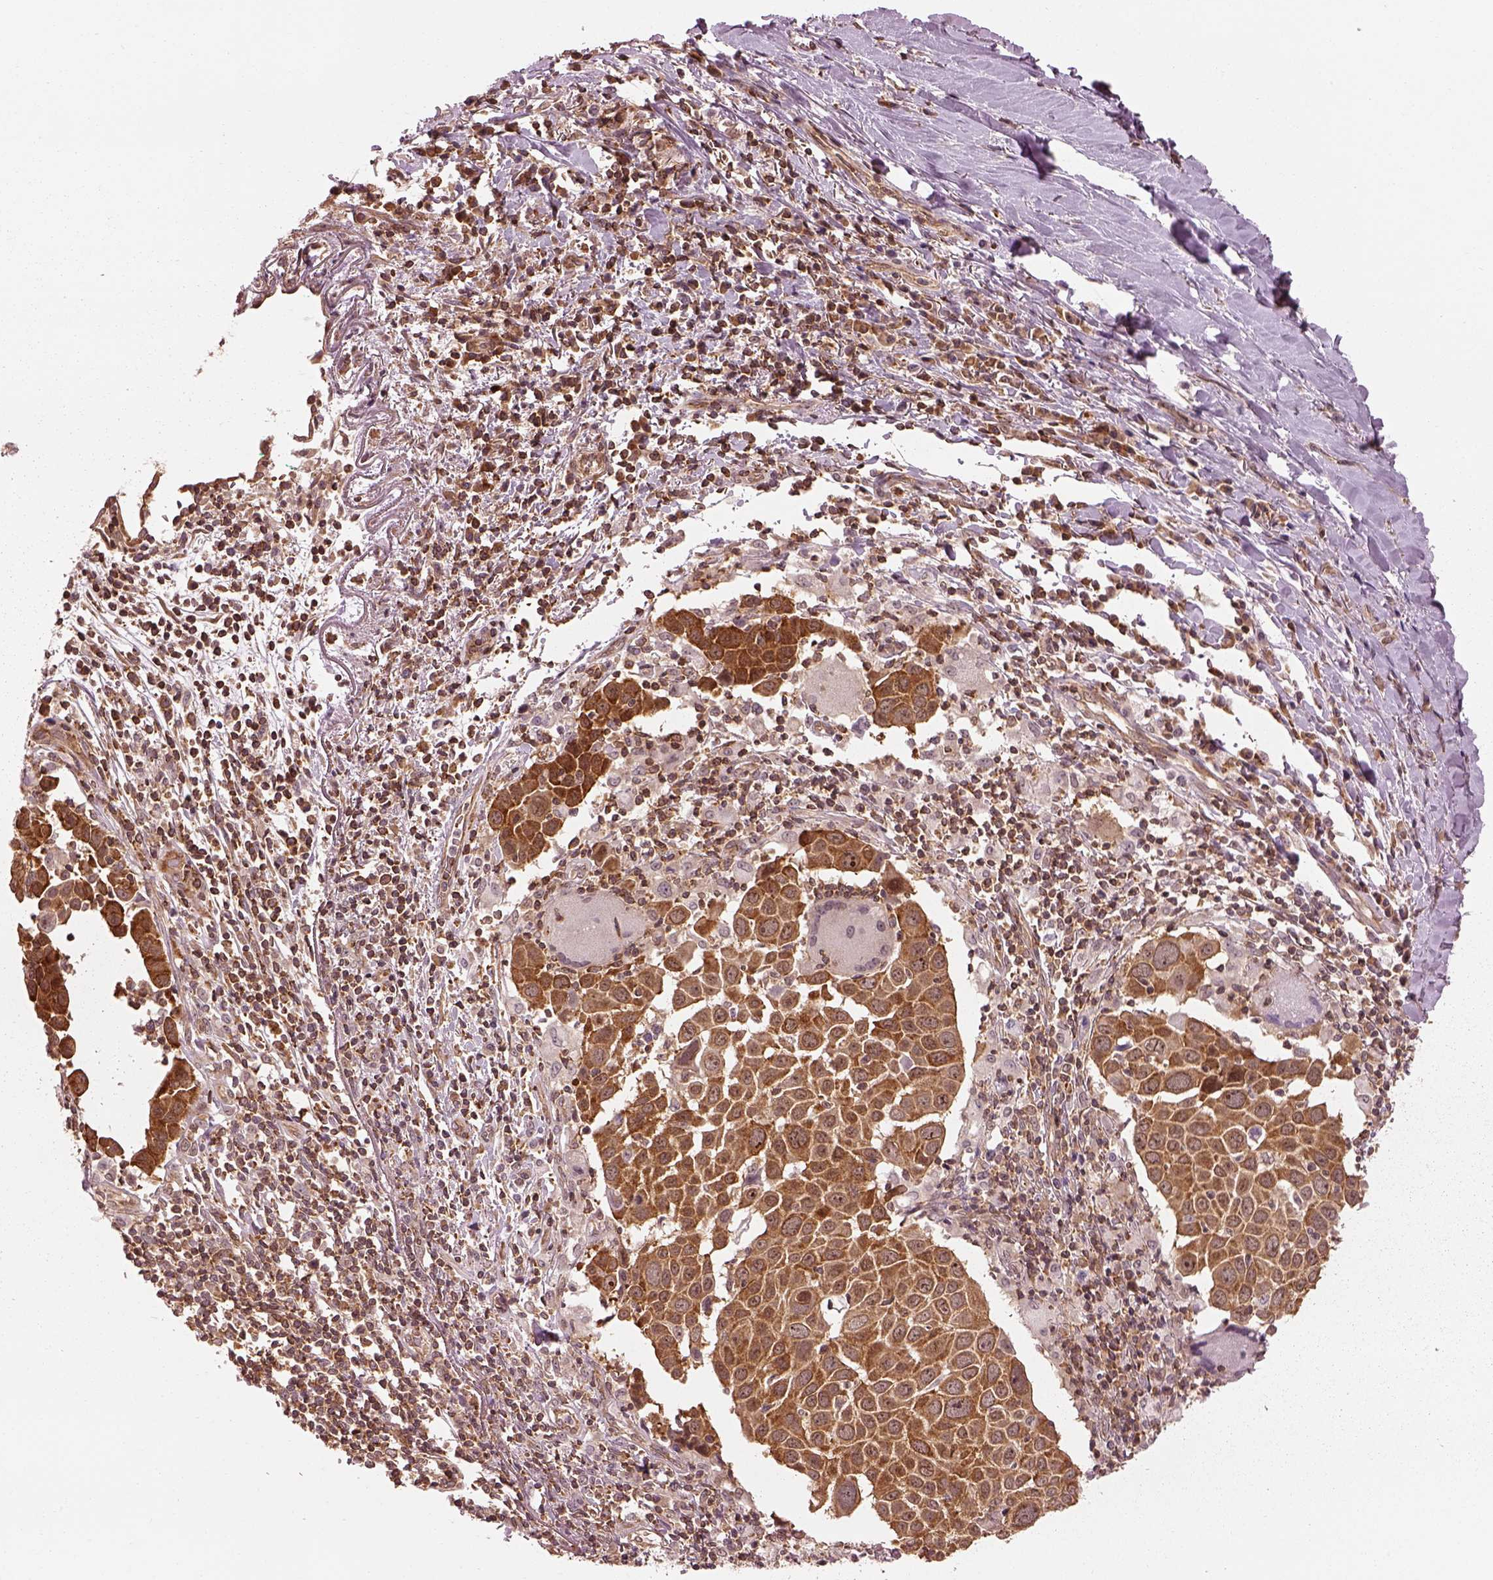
{"staining": {"intensity": "strong", "quantity": "25%-75%", "location": "cytoplasmic/membranous"}, "tissue": "lung cancer", "cell_type": "Tumor cells", "image_type": "cancer", "snomed": [{"axis": "morphology", "description": "Squamous cell carcinoma, NOS"}, {"axis": "topography", "description": "Lung"}], "caption": "Brown immunohistochemical staining in lung squamous cell carcinoma shows strong cytoplasmic/membranous expression in approximately 25%-75% of tumor cells.", "gene": "LSM14A", "patient": {"sex": "male", "age": 57}}